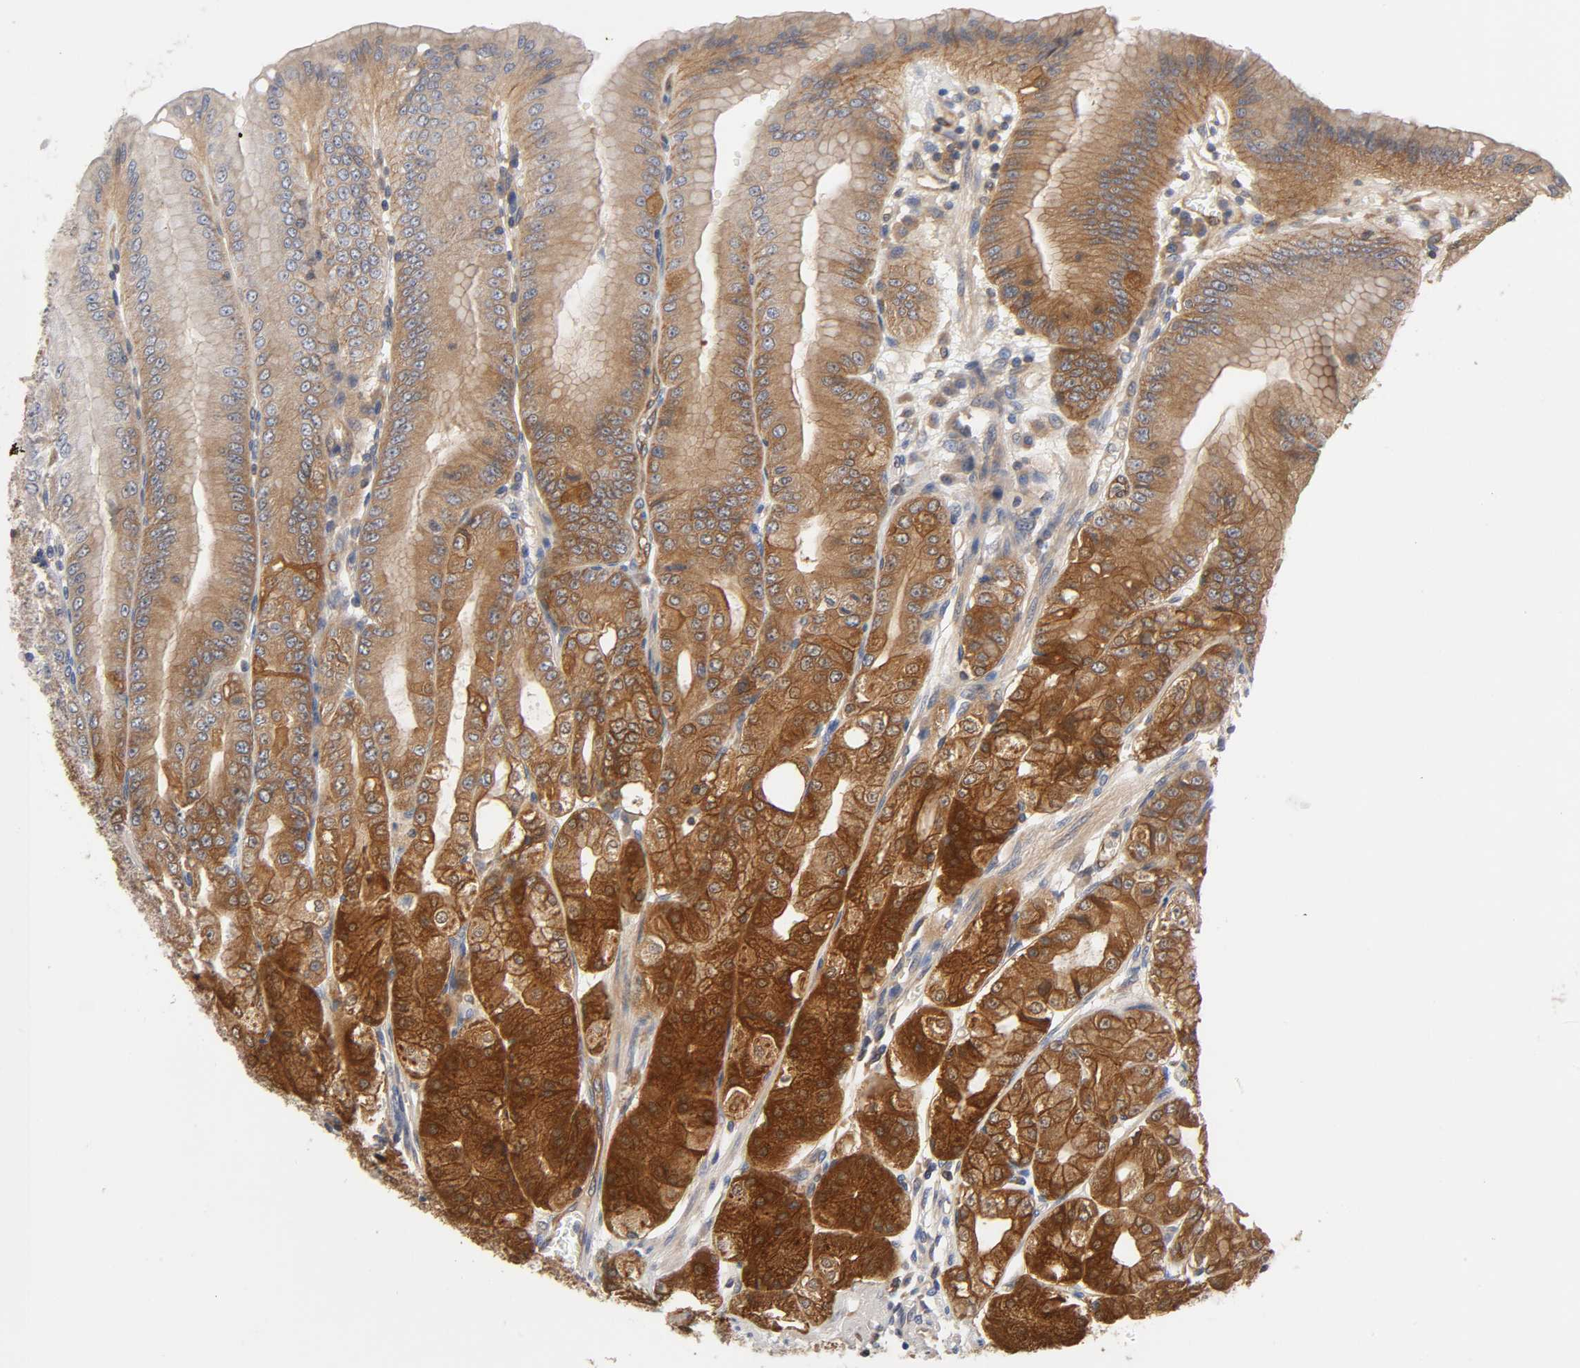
{"staining": {"intensity": "strong", "quantity": ">75%", "location": "cytoplasmic/membranous"}, "tissue": "stomach", "cell_type": "Glandular cells", "image_type": "normal", "snomed": [{"axis": "morphology", "description": "Normal tissue, NOS"}, {"axis": "topography", "description": "Stomach, lower"}], "caption": "A high amount of strong cytoplasmic/membranous expression is appreciated in about >75% of glandular cells in unremarkable stomach.", "gene": "PRKAB1", "patient": {"sex": "male", "age": 71}}